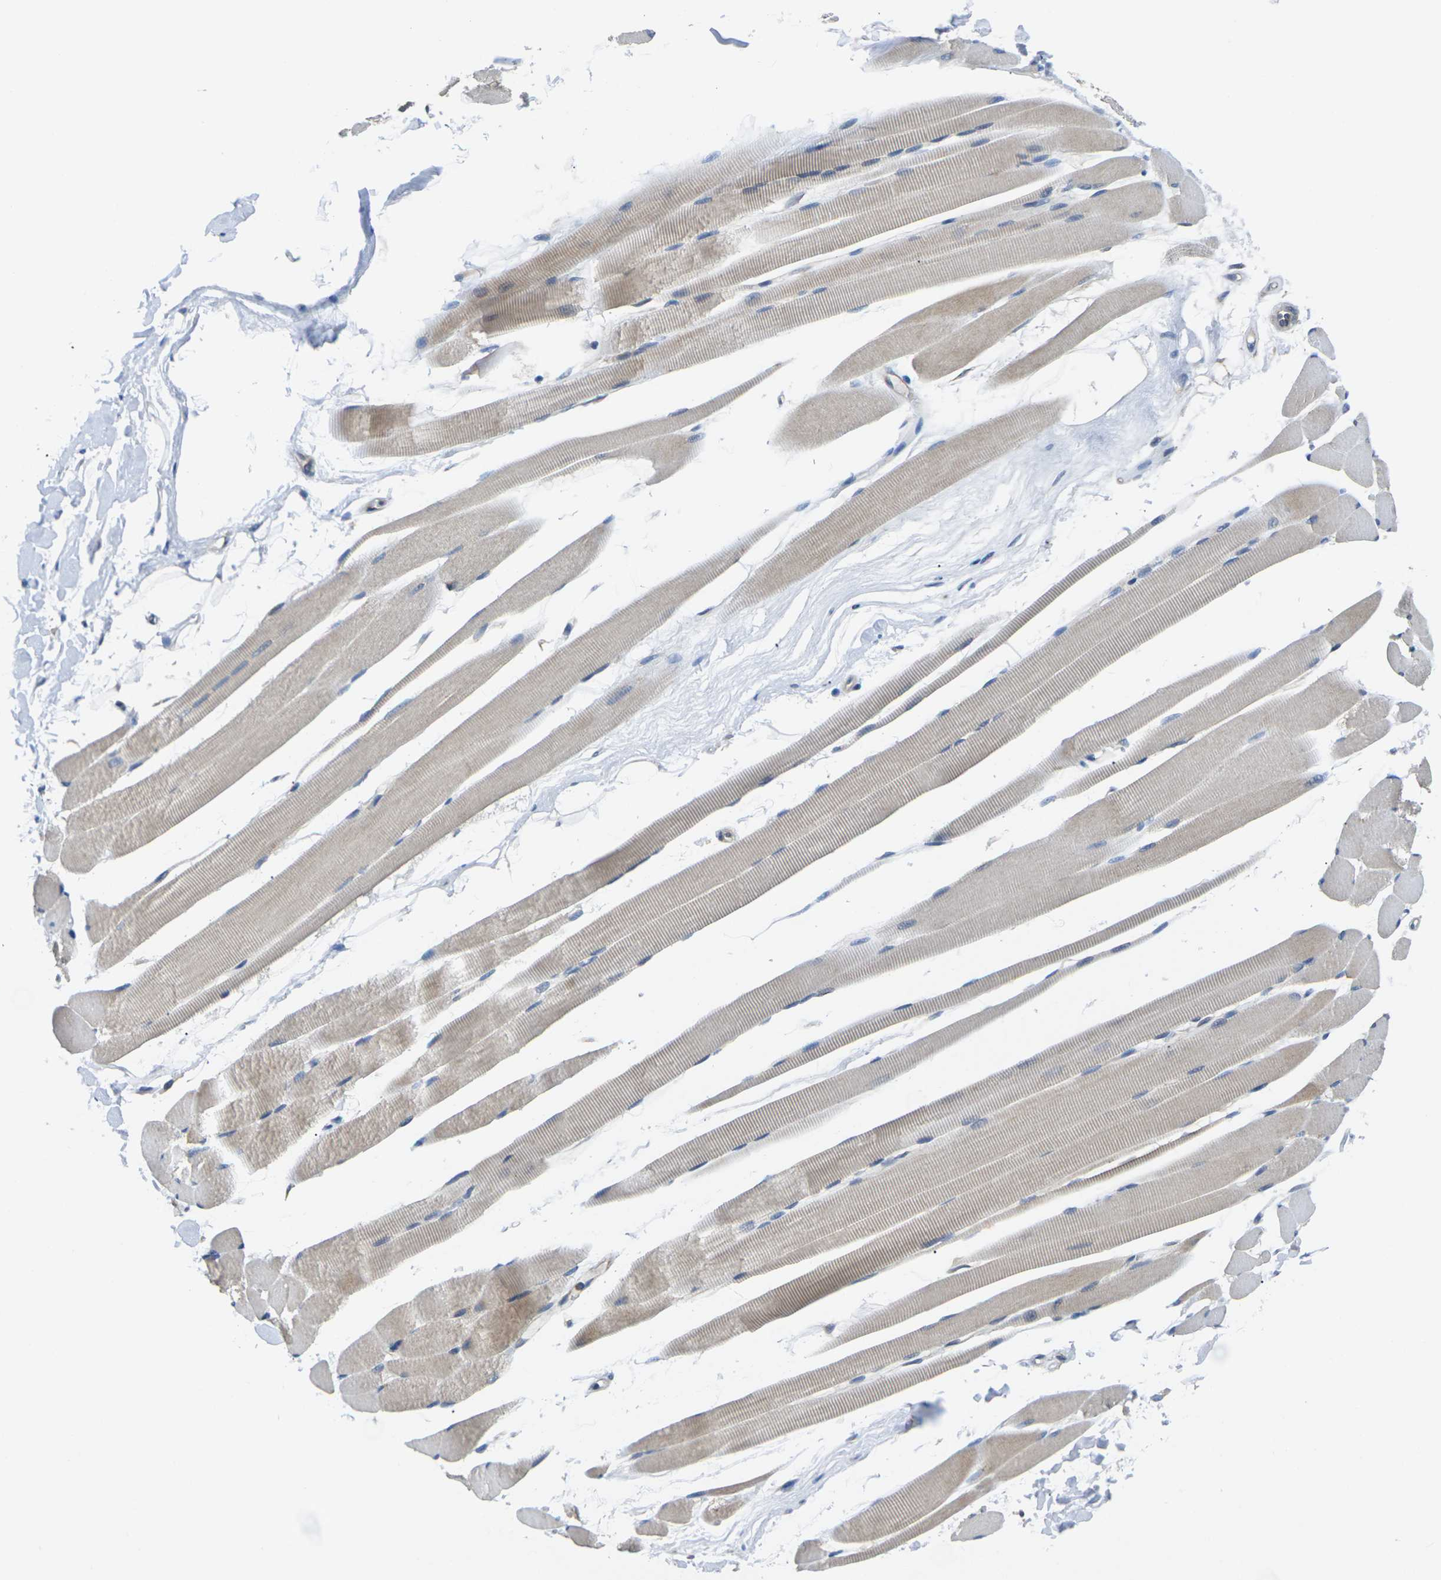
{"staining": {"intensity": "weak", "quantity": "25%-75%", "location": "cytoplasmic/membranous"}, "tissue": "skeletal muscle", "cell_type": "Myocytes", "image_type": "normal", "snomed": [{"axis": "morphology", "description": "Normal tissue, NOS"}, {"axis": "topography", "description": "Skeletal muscle"}, {"axis": "topography", "description": "Peripheral nerve tissue"}], "caption": "Immunohistochemical staining of unremarkable skeletal muscle shows 25%-75% levels of weak cytoplasmic/membranous protein staining in about 25%-75% of myocytes. (Brightfield microscopy of DAB IHC at high magnification).", "gene": "TMCC2", "patient": {"sex": "female", "age": 84}}